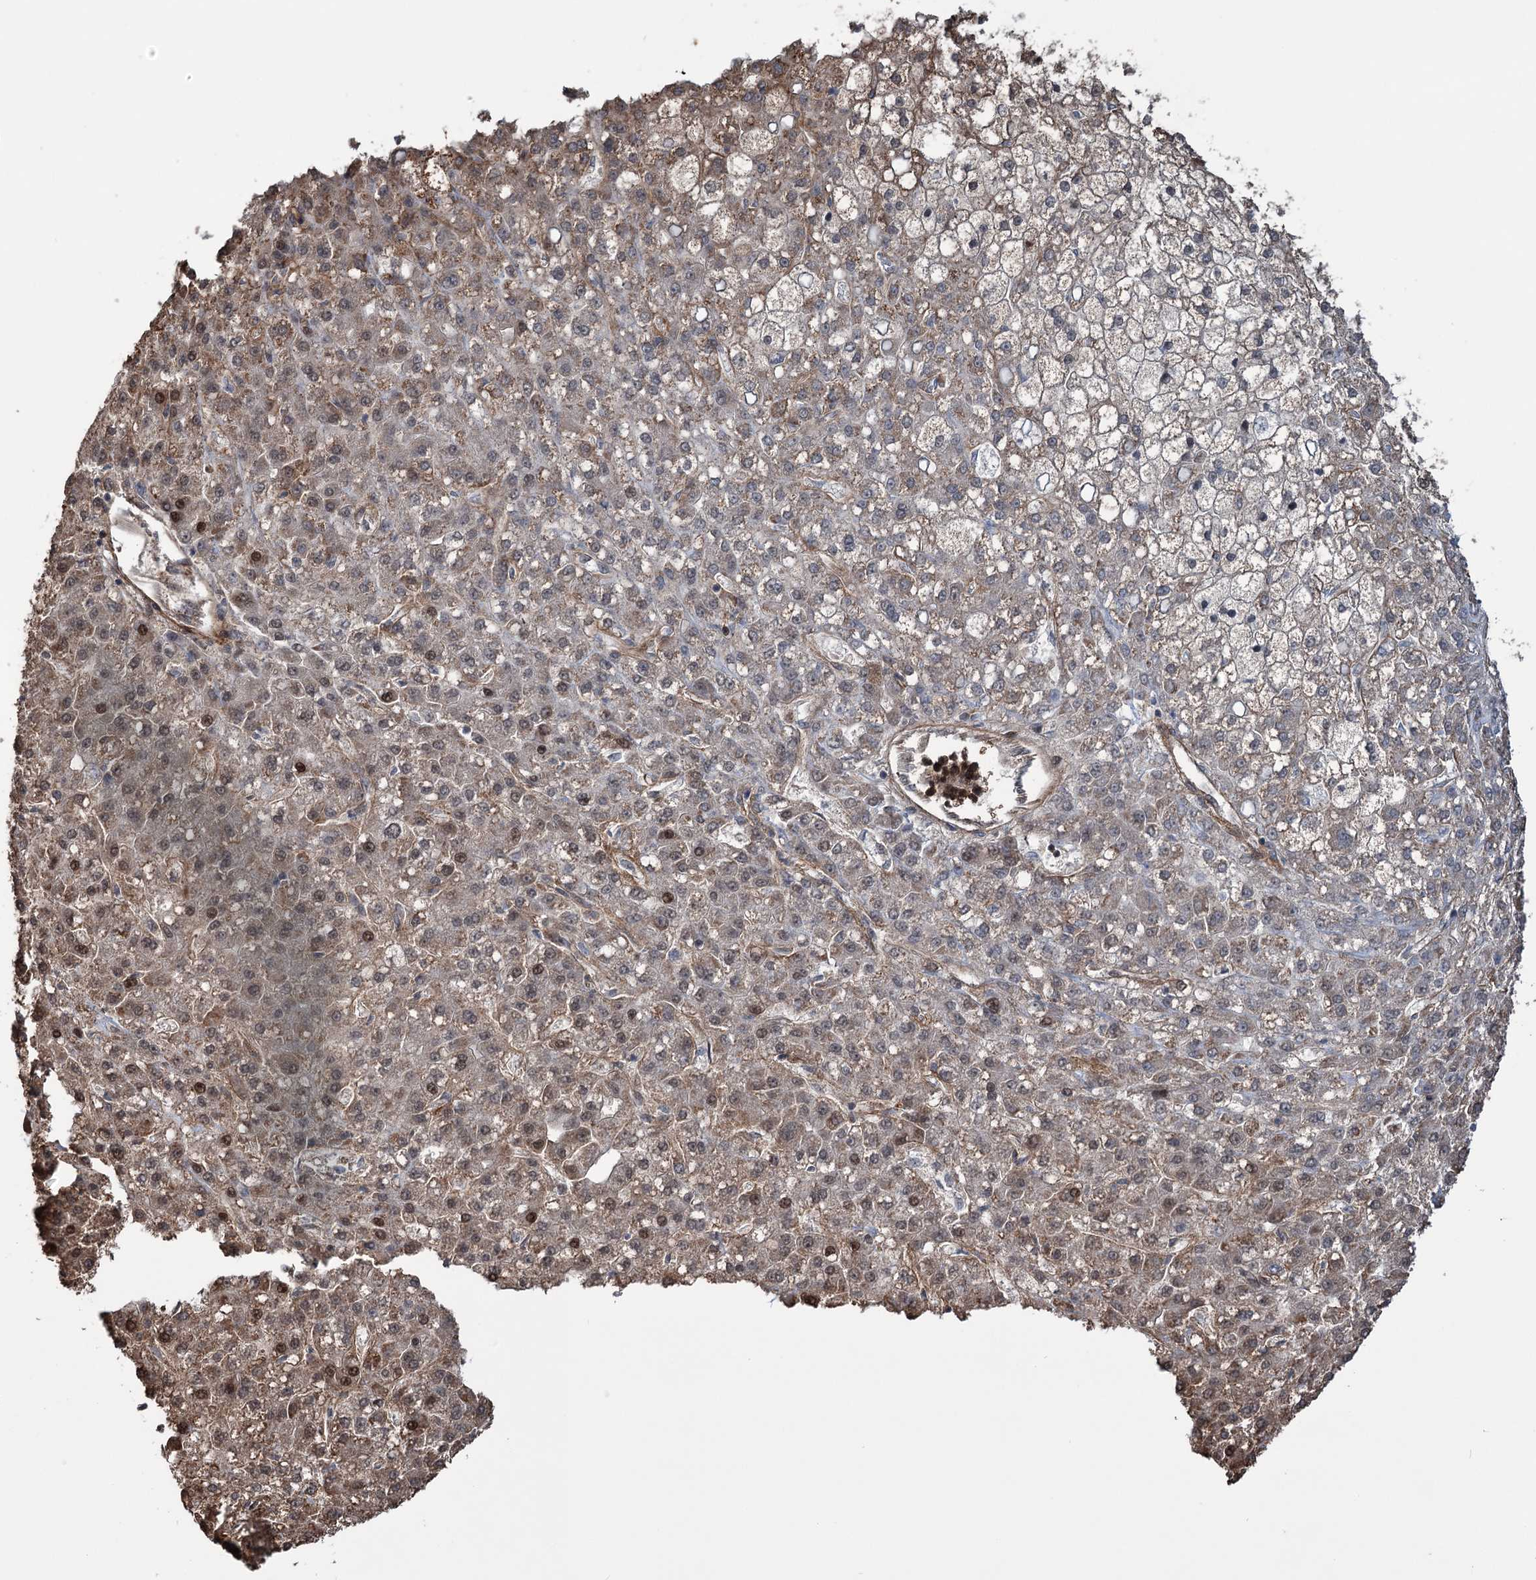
{"staining": {"intensity": "moderate", "quantity": "<25%", "location": "cytoplasmic/membranous,nuclear"}, "tissue": "liver cancer", "cell_type": "Tumor cells", "image_type": "cancer", "snomed": [{"axis": "morphology", "description": "Carcinoma, Hepatocellular, NOS"}, {"axis": "topography", "description": "Liver"}], "caption": "A high-resolution photomicrograph shows immunohistochemistry staining of liver hepatocellular carcinoma, which reveals moderate cytoplasmic/membranous and nuclear positivity in about <25% of tumor cells.", "gene": "NCAPD2", "patient": {"sex": "male", "age": 67}}